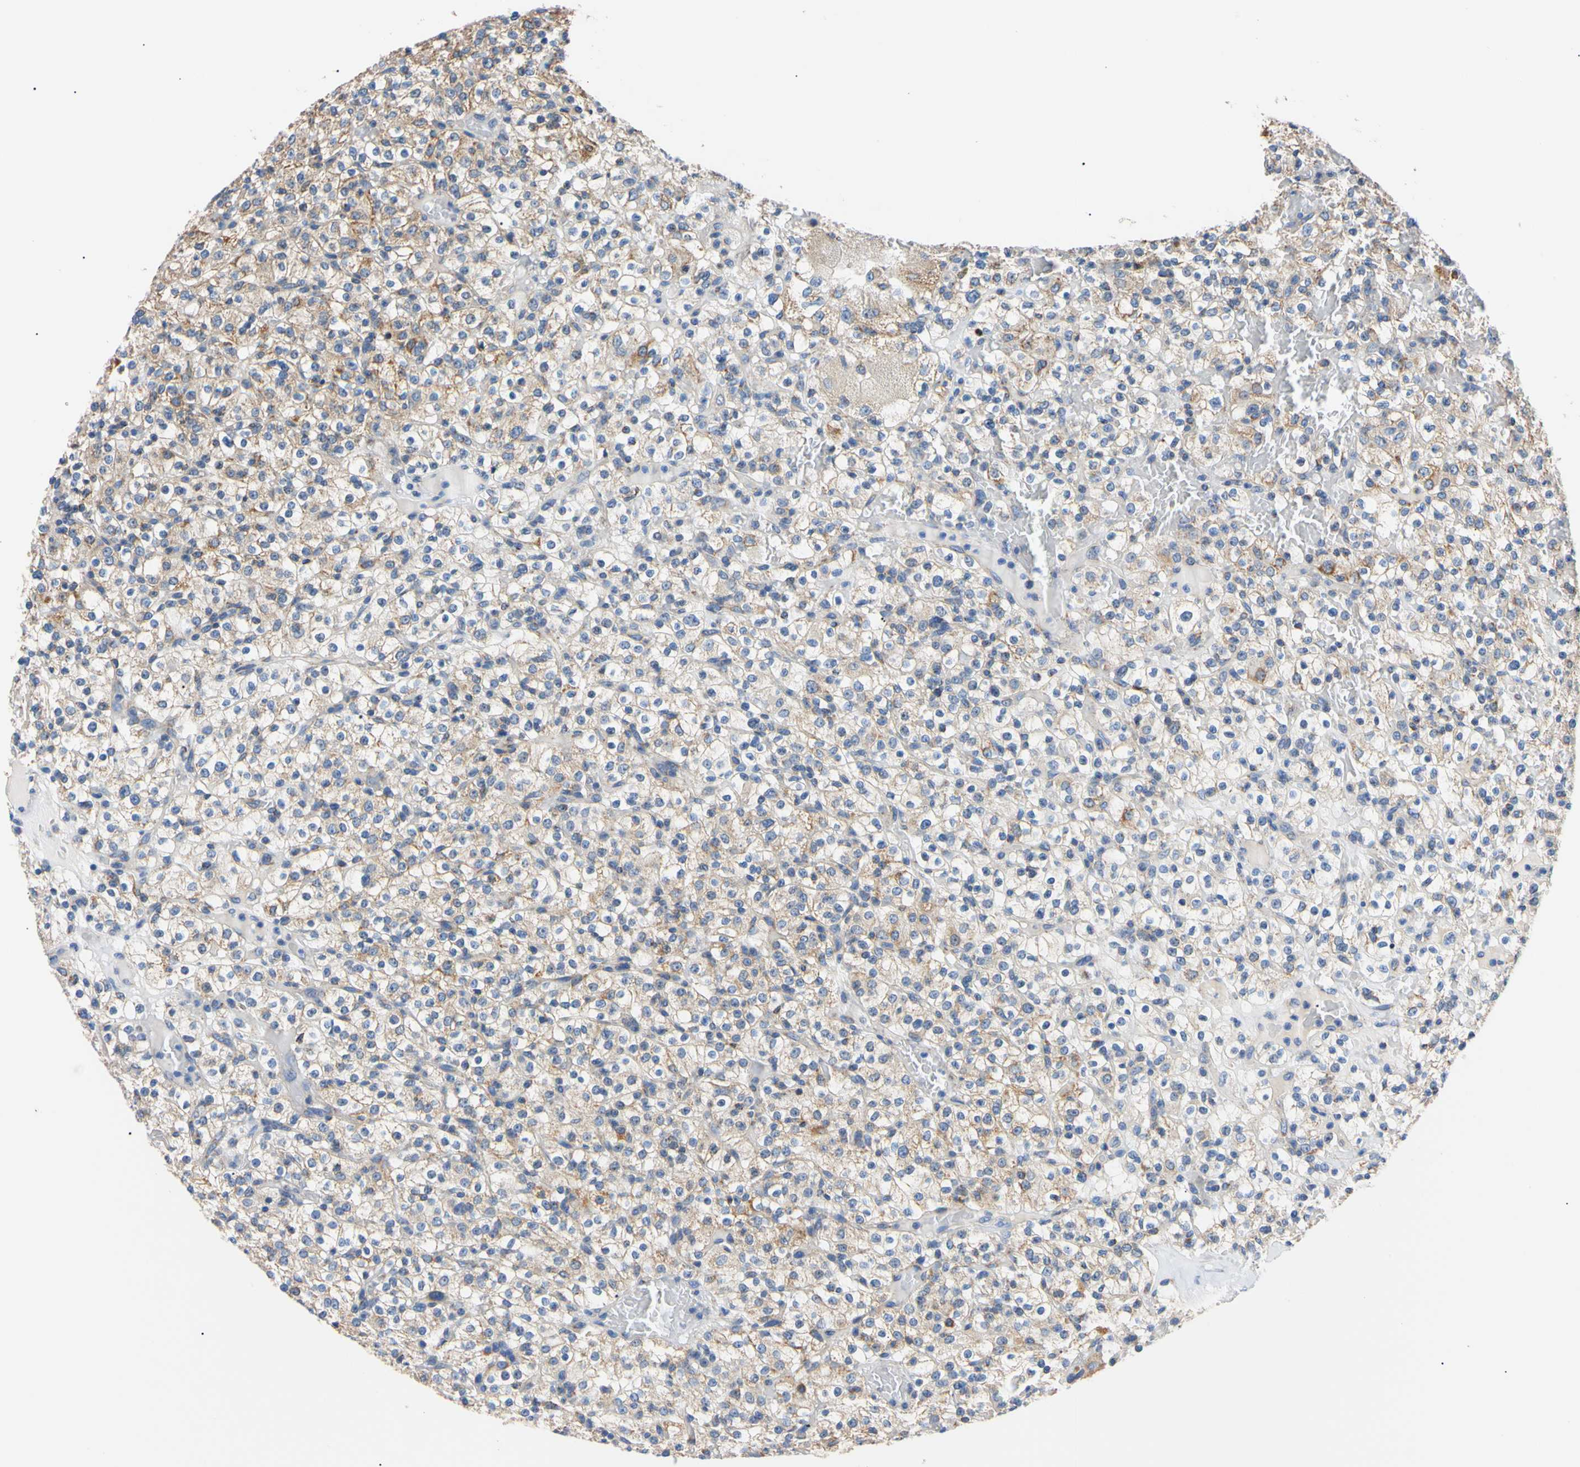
{"staining": {"intensity": "moderate", "quantity": "25%-75%", "location": "cytoplasmic/membranous"}, "tissue": "renal cancer", "cell_type": "Tumor cells", "image_type": "cancer", "snomed": [{"axis": "morphology", "description": "Normal tissue, NOS"}, {"axis": "morphology", "description": "Adenocarcinoma, NOS"}, {"axis": "topography", "description": "Kidney"}], "caption": "This image exhibits IHC staining of human renal adenocarcinoma, with medium moderate cytoplasmic/membranous expression in about 25%-75% of tumor cells.", "gene": "CLPP", "patient": {"sex": "female", "age": 72}}